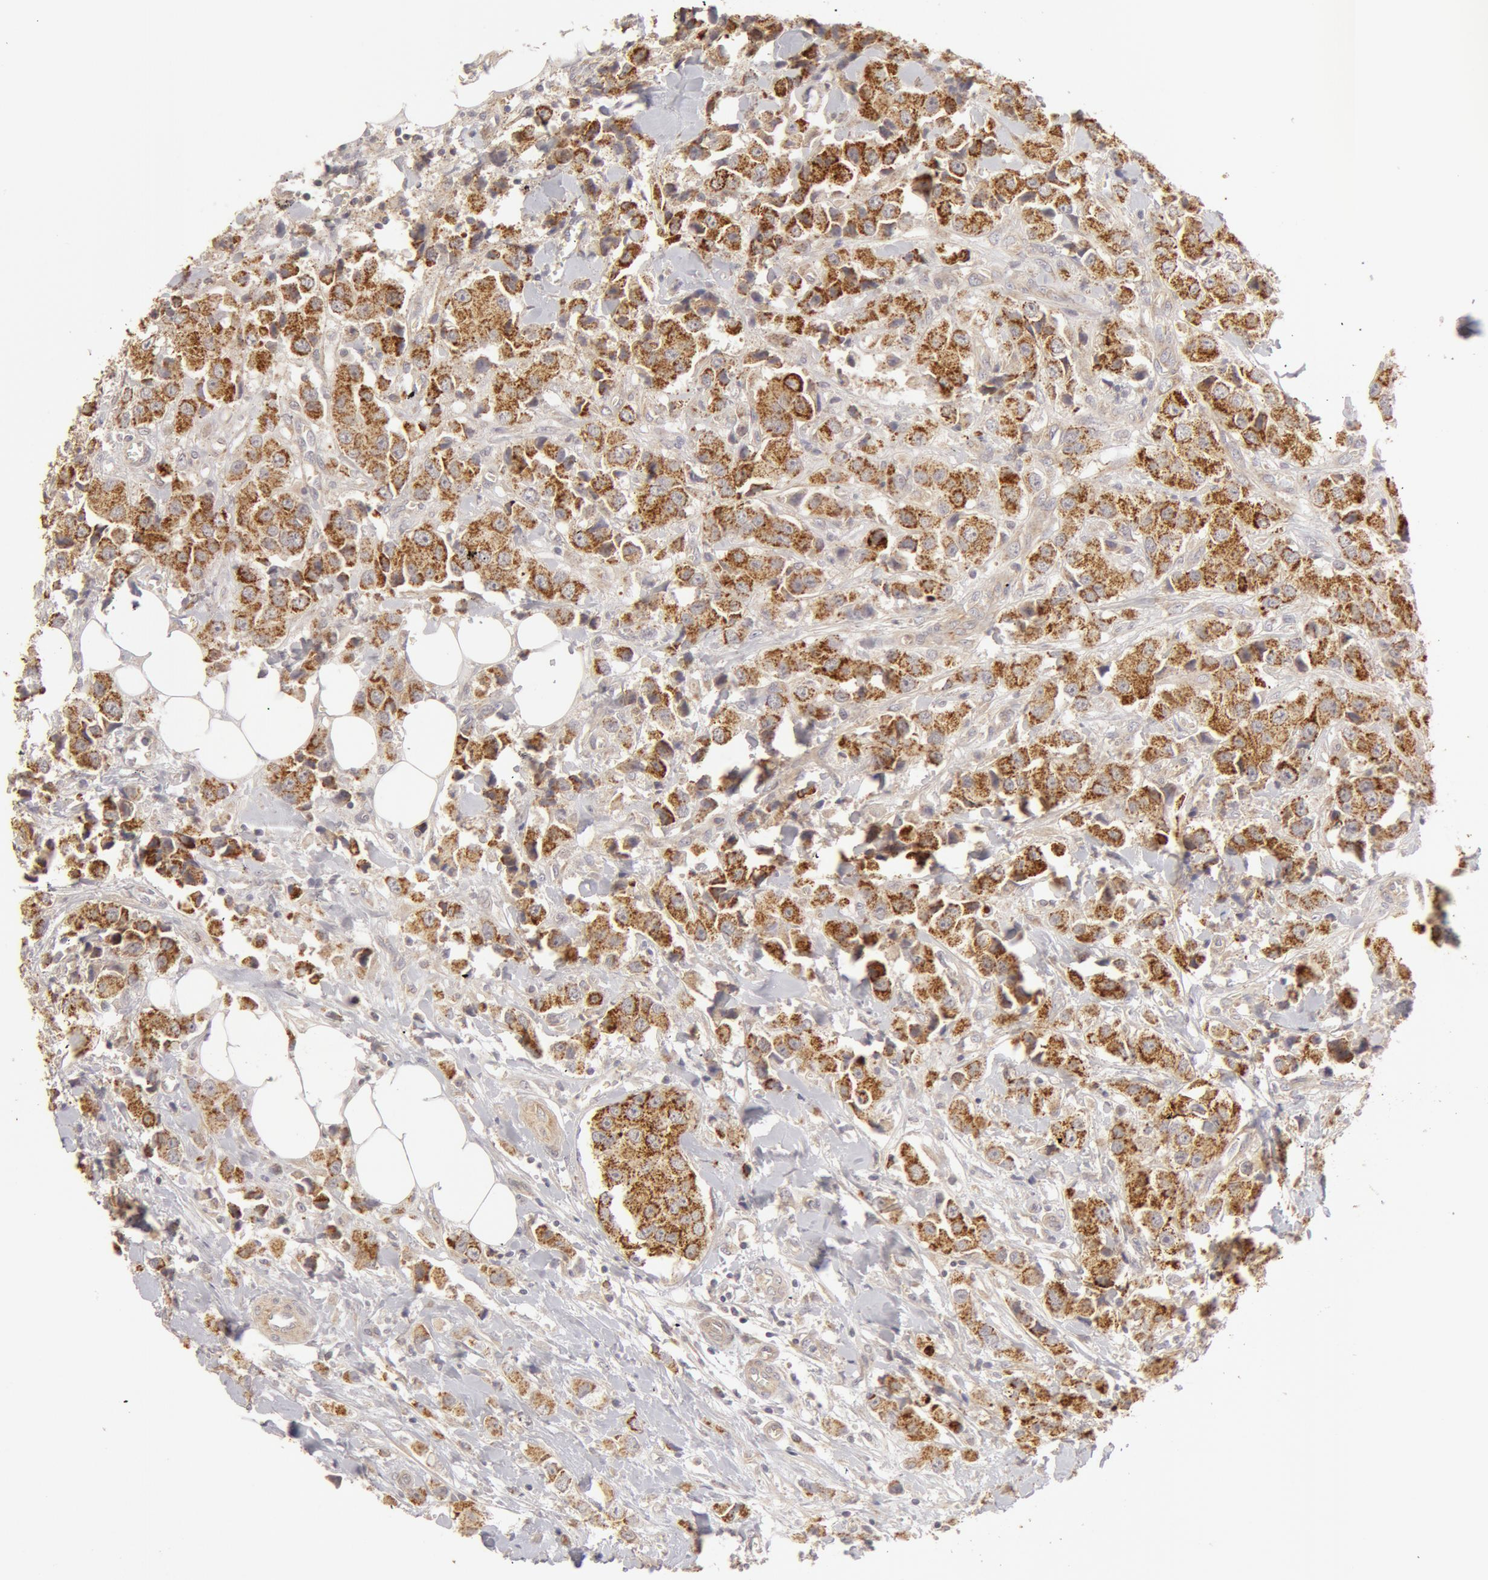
{"staining": {"intensity": "moderate", "quantity": ">75%", "location": "cytoplasmic/membranous"}, "tissue": "breast cancer", "cell_type": "Tumor cells", "image_type": "cancer", "snomed": [{"axis": "morphology", "description": "Duct carcinoma"}, {"axis": "topography", "description": "Breast"}], "caption": "Tumor cells reveal medium levels of moderate cytoplasmic/membranous staining in about >75% of cells in breast cancer.", "gene": "ADPRH", "patient": {"sex": "female", "age": 58}}